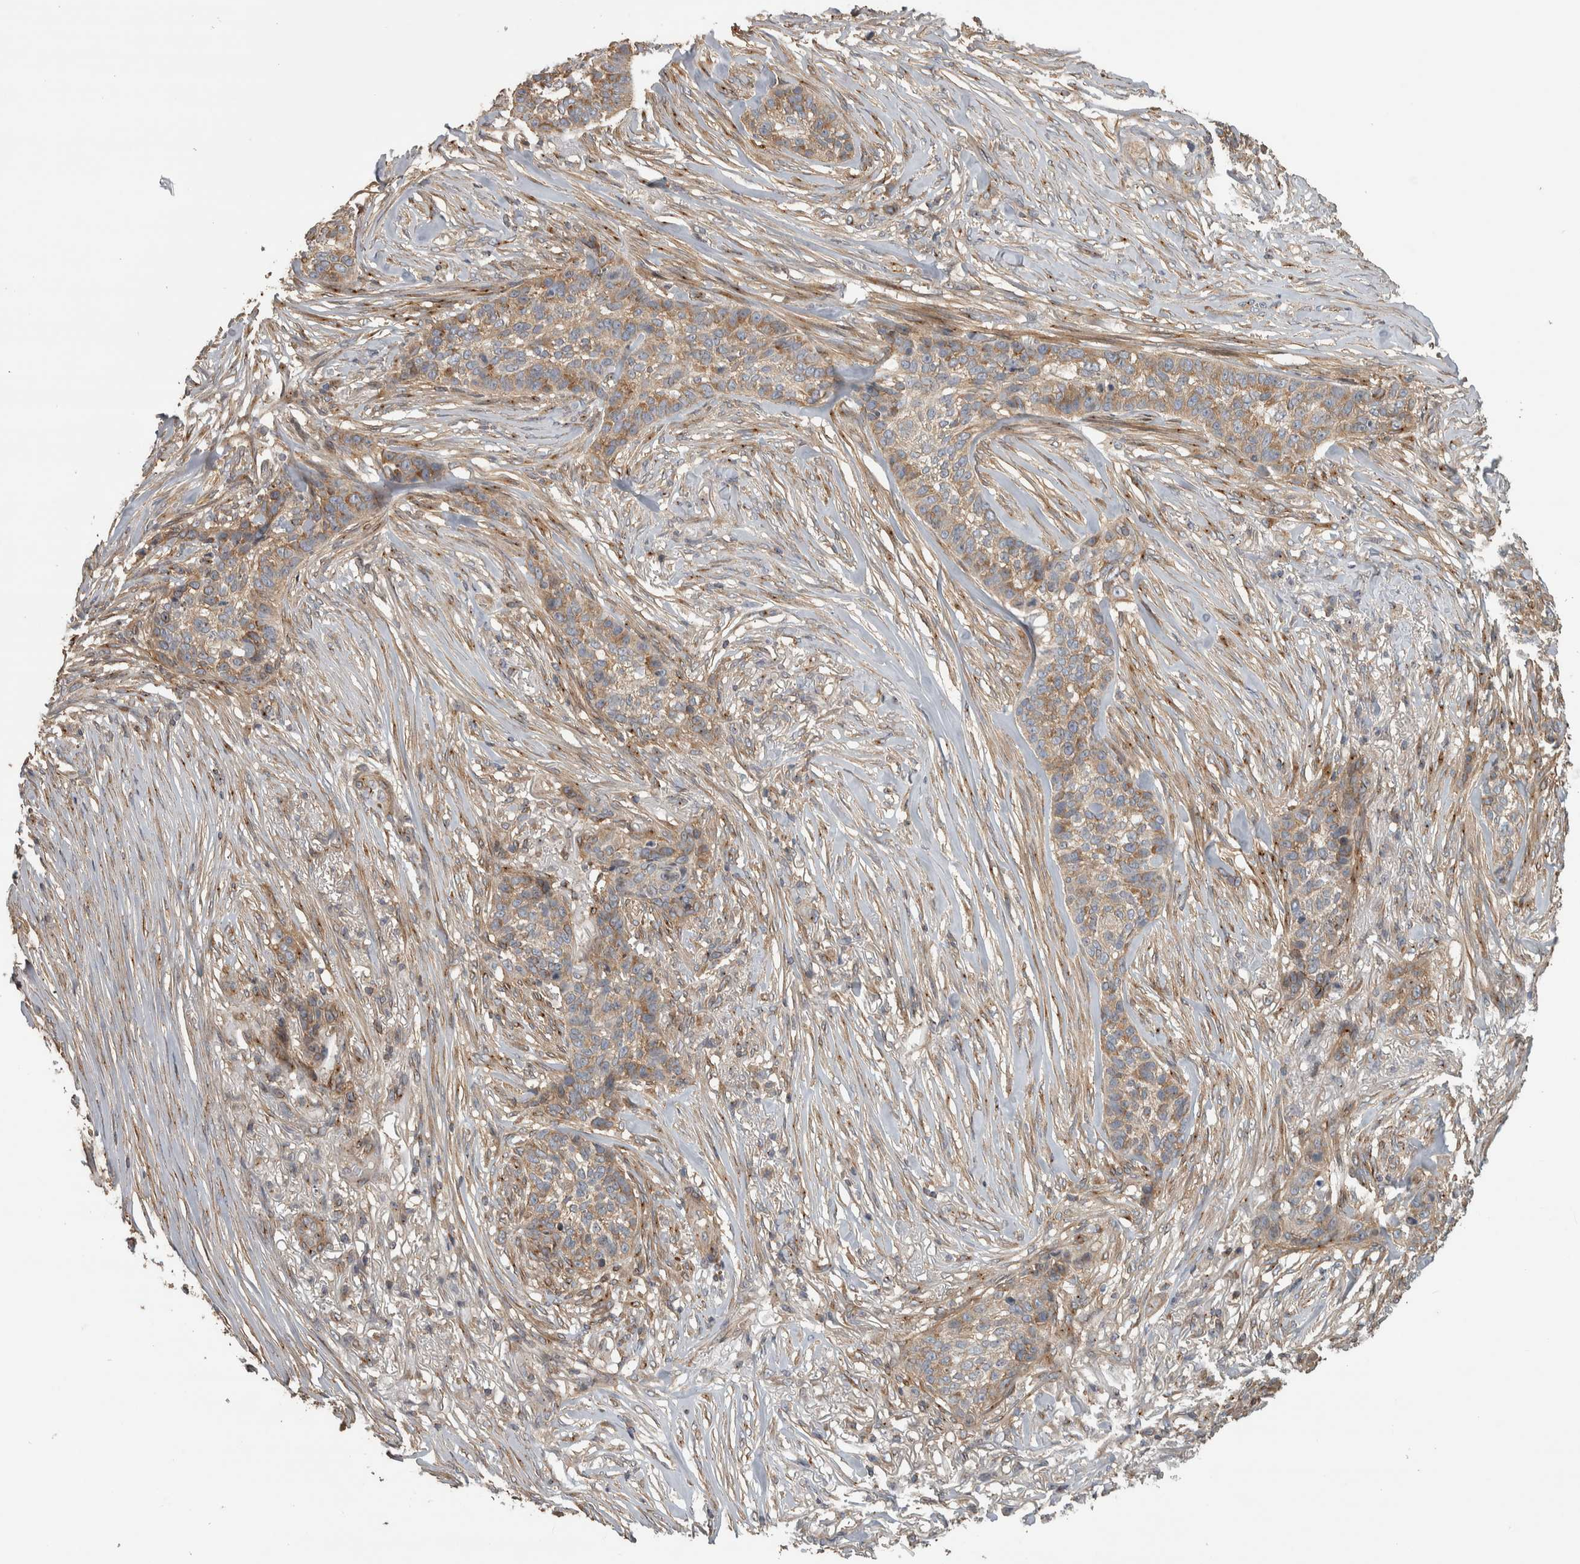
{"staining": {"intensity": "moderate", "quantity": "<25%", "location": "cytoplasmic/membranous"}, "tissue": "skin cancer", "cell_type": "Tumor cells", "image_type": "cancer", "snomed": [{"axis": "morphology", "description": "Basal cell carcinoma"}, {"axis": "topography", "description": "Skin"}], "caption": "Immunohistochemistry (IHC) (DAB) staining of human basal cell carcinoma (skin) demonstrates moderate cytoplasmic/membranous protein staining in approximately <25% of tumor cells.", "gene": "IFRD1", "patient": {"sex": "male", "age": 85}}